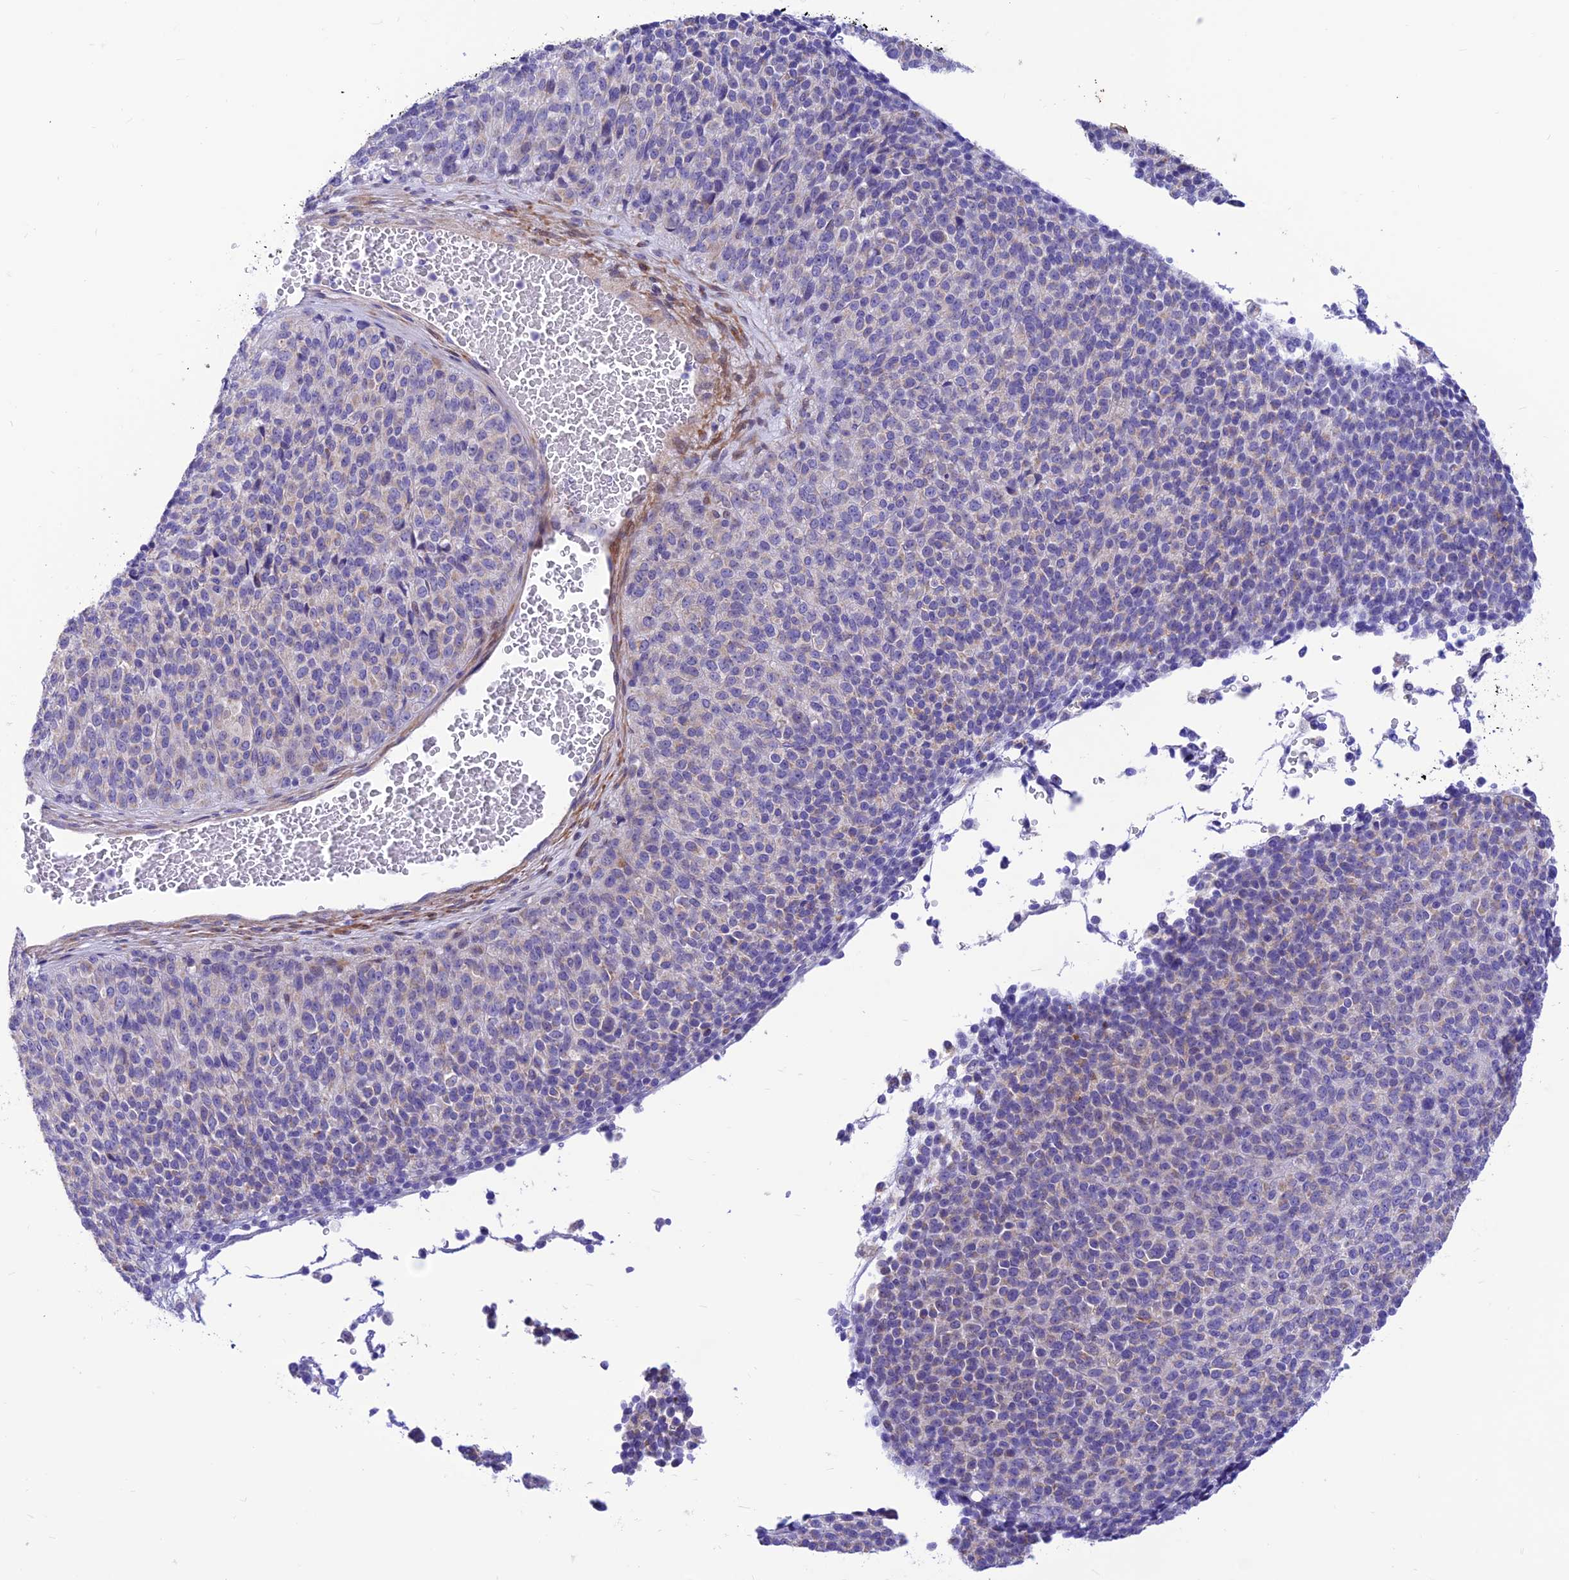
{"staining": {"intensity": "moderate", "quantity": "<25%", "location": "cytoplasmic/membranous"}, "tissue": "melanoma", "cell_type": "Tumor cells", "image_type": "cancer", "snomed": [{"axis": "morphology", "description": "Malignant melanoma, Metastatic site"}, {"axis": "topography", "description": "Brain"}], "caption": "A brown stain shows moderate cytoplasmic/membranous positivity of a protein in human malignant melanoma (metastatic site) tumor cells. The staining was performed using DAB (3,3'-diaminobenzidine) to visualize the protein expression in brown, while the nuclei were stained in blue with hematoxylin (Magnification: 20x).", "gene": "FAM186B", "patient": {"sex": "female", "age": 56}}